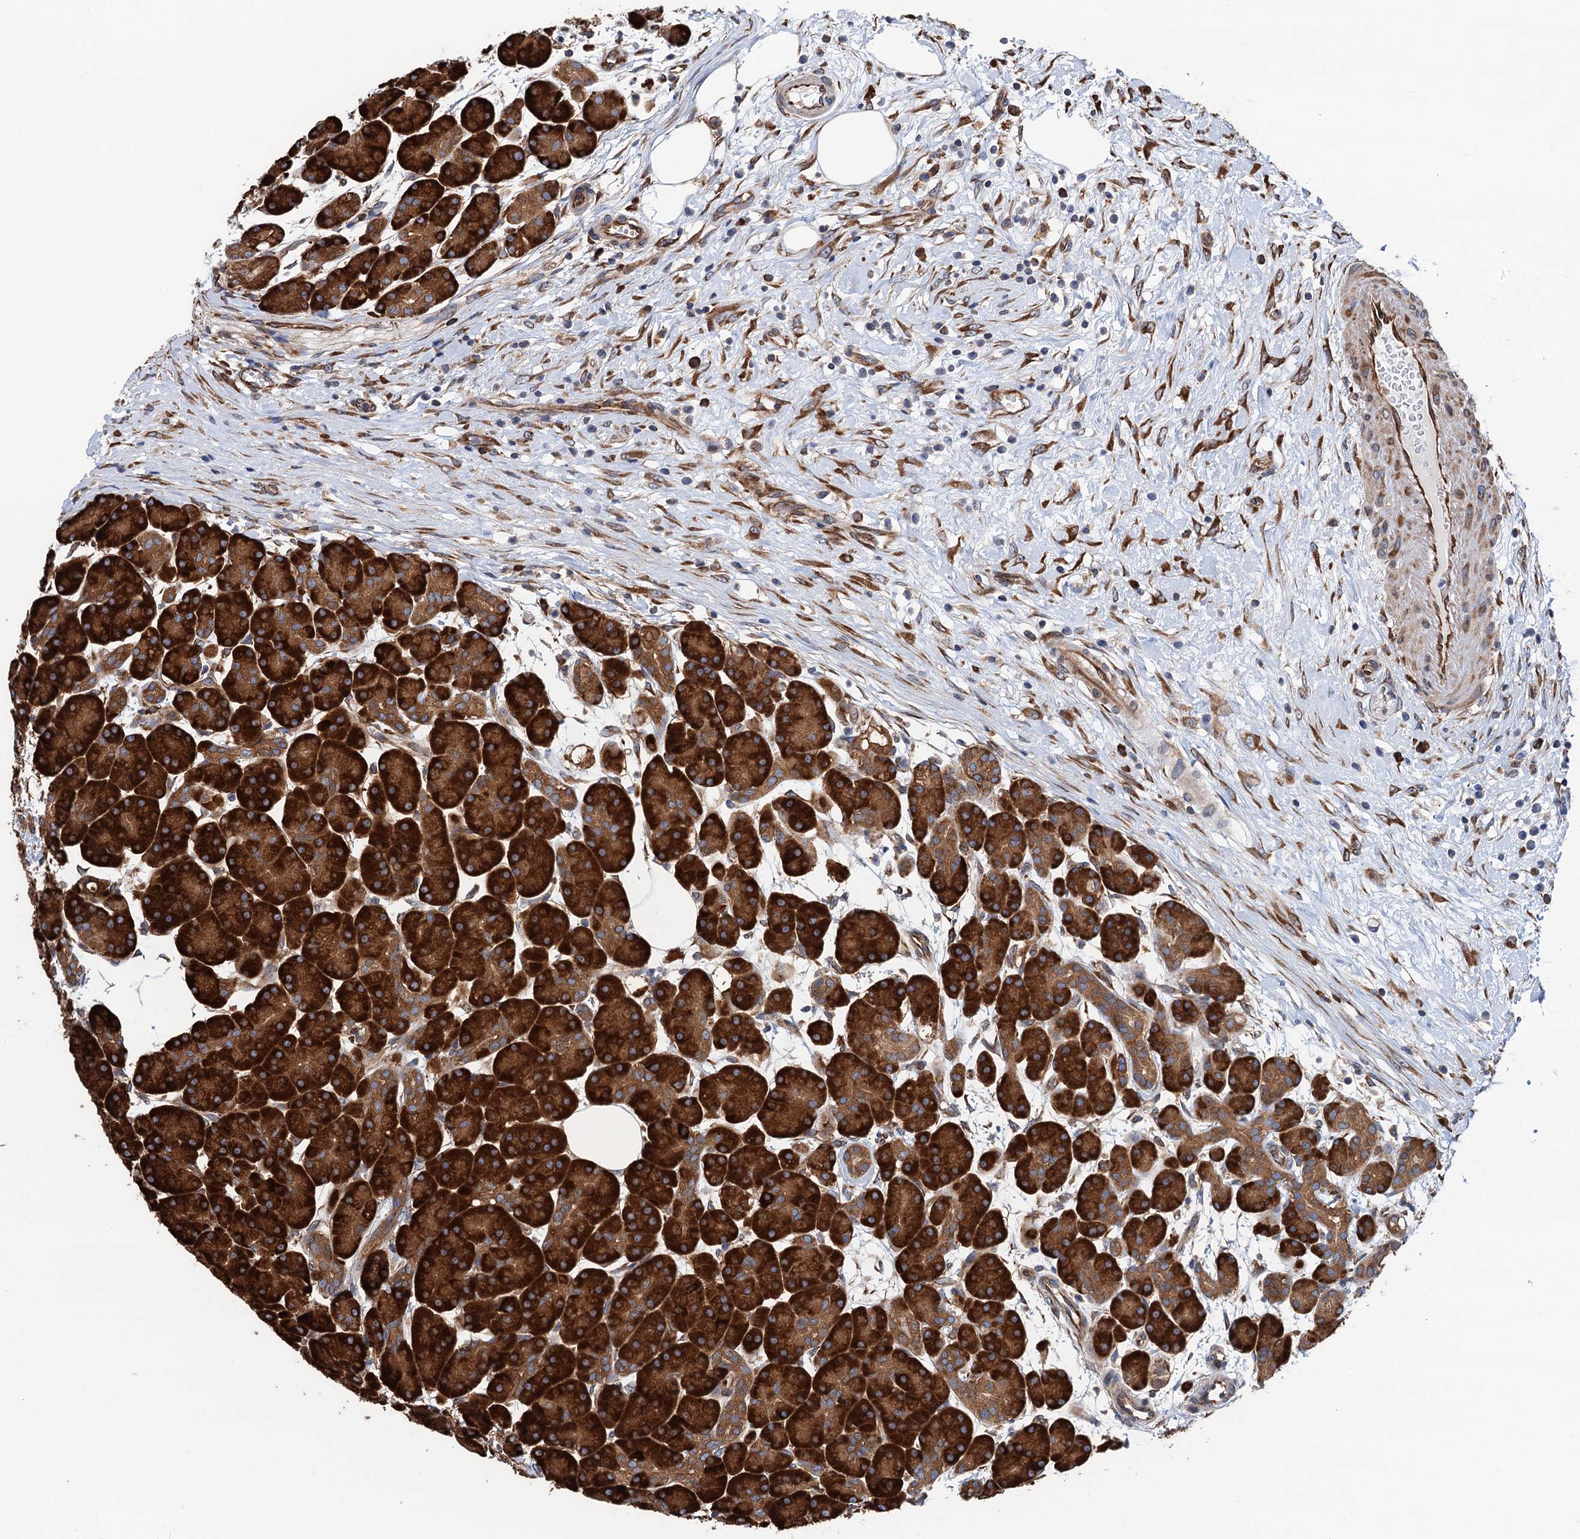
{"staining": {"intensity": "strong", "quantity": ">75%", "location": "cytoplasmic/membranous"}, "tissue": "pancreas", "cell_type": "Exocrine glandular cells", "image_type": "normal", "snomed": [{"axis": "morphology", "description": "Normal tissue, NOS"}, {"axis": "topography", "description": "Pancreas"}], "caption": "About >75% of exocrine glandular cells in unremarkable human pancreas reveal strong cytoplasmic/membranous protein expression as visualized by brown immunohistochemical staining.", "gene": "SLC12A7", "patient": {"sex": "male", "age": 63}}